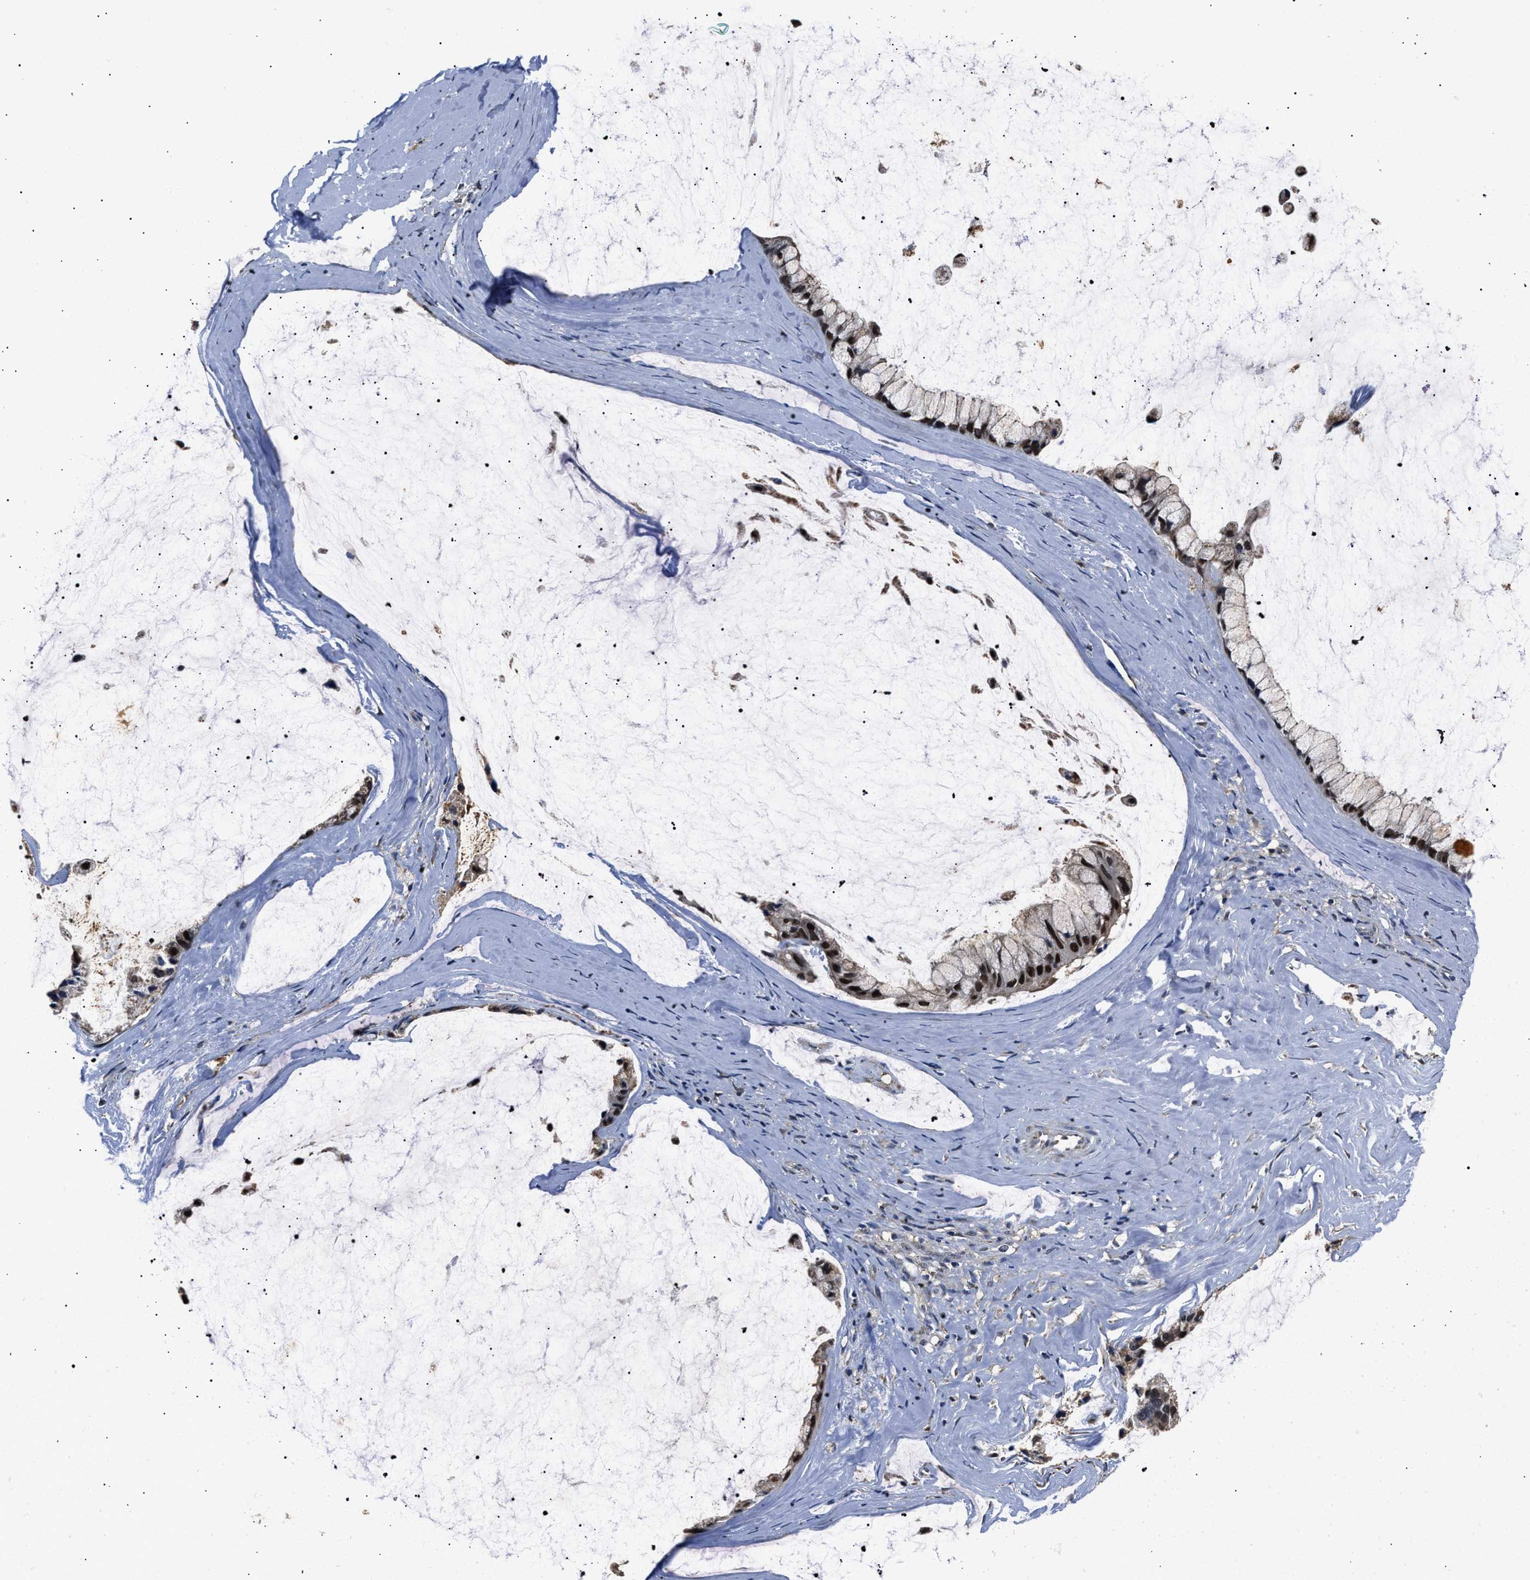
{"staining": {"intensity": "strong", "quantity": ">75%", "location": "nuclear"}, "tissue": "ovarian cancer", "cell_type": "Tumor cells", "image_type": "cancer", "snomed": [{"axis": "morphology", "description": "Cystadenocarcinoma, mucinous, NOS"}, {"axis": "topography", "description": "Ovary"}], "caption": "This is a histology image of immunohistochemistry (IHC) staining of ovarian cancer (mucinous cystadenocarcinoma), which shows strong positivity in the nuclear of tumor cells.", "gene": "NSUN5", "patient": {"sex": "female", "age": 39}}